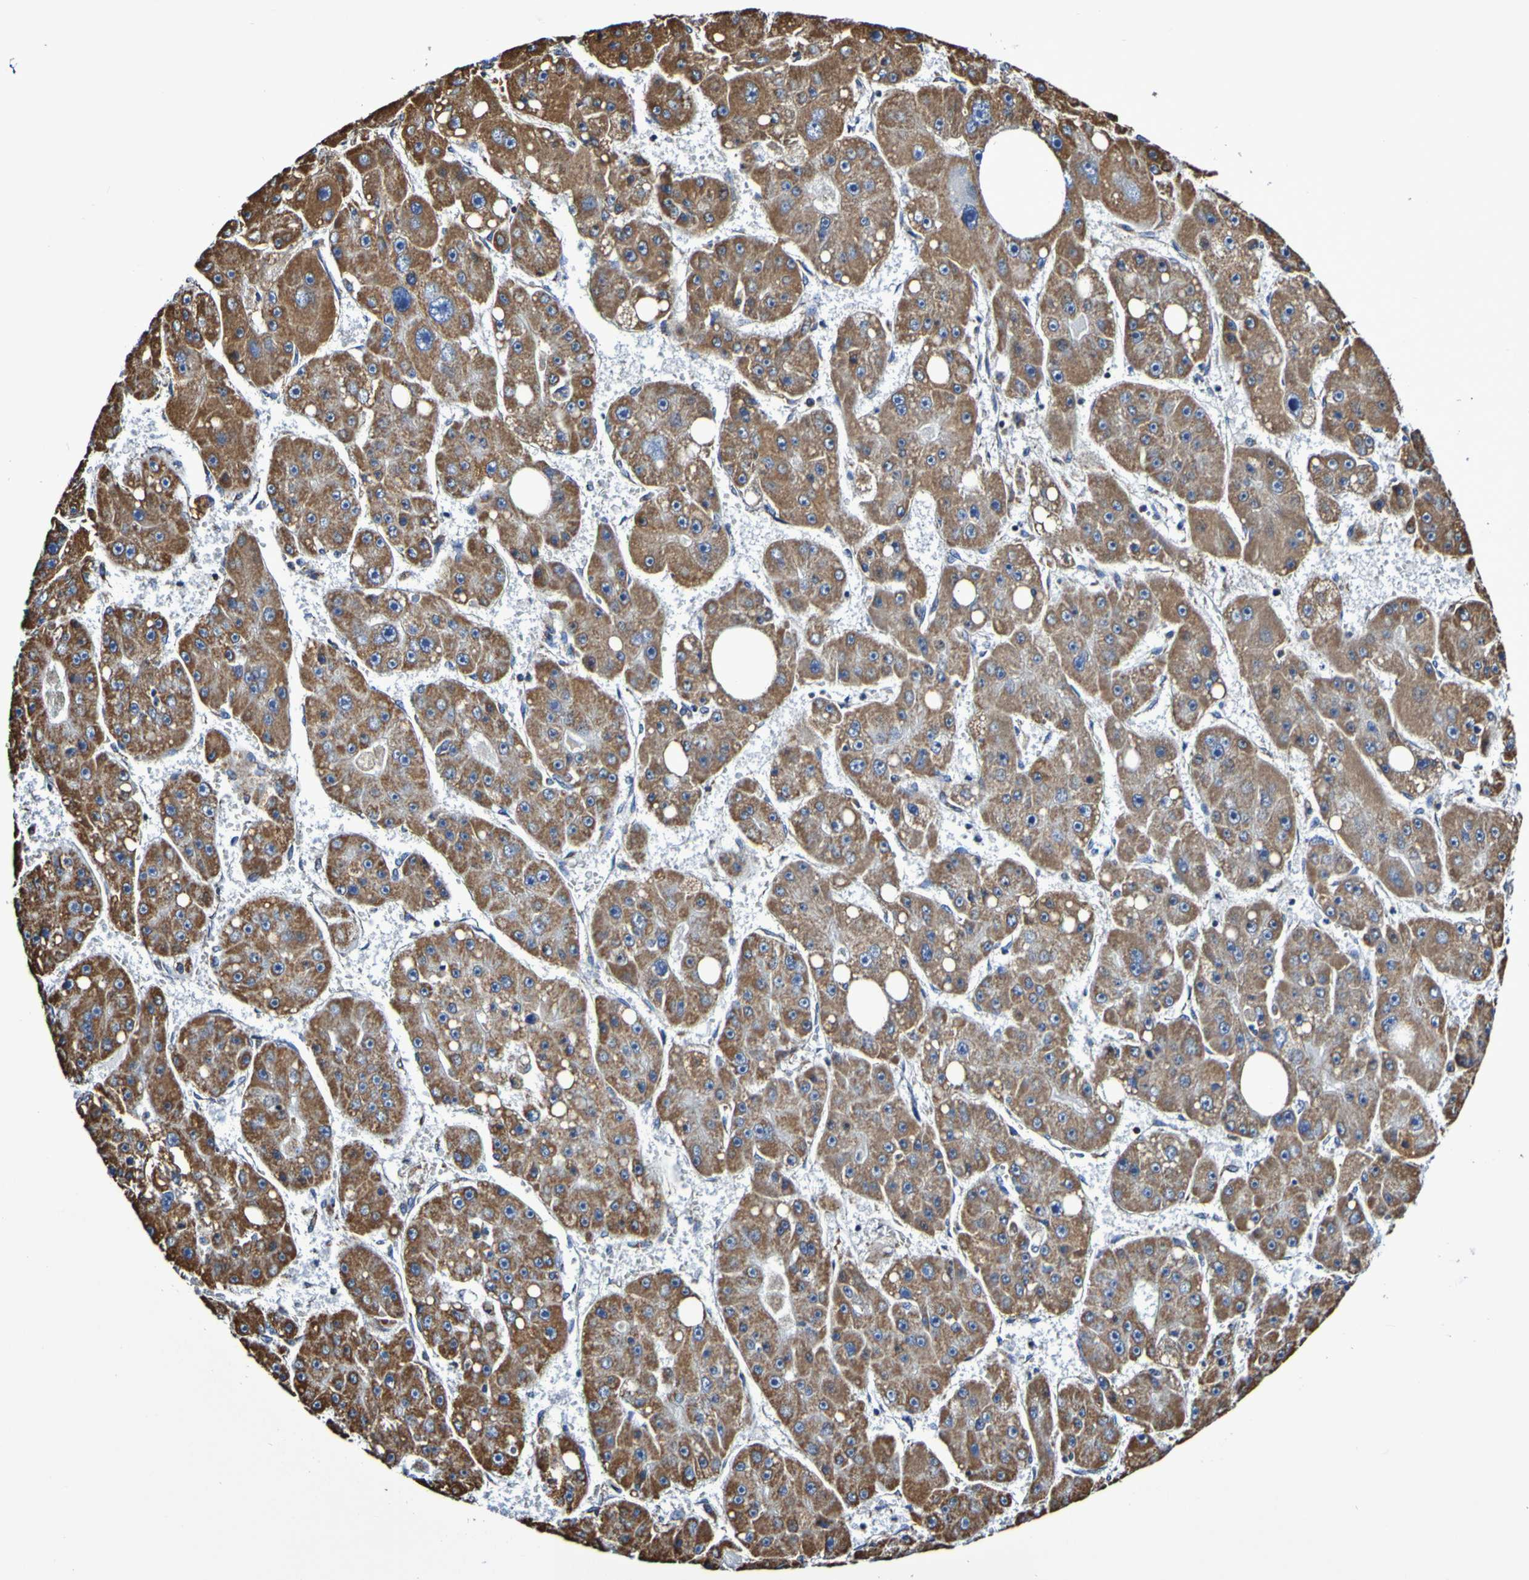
{"staining": {"intensity": "strong", "quantity": ">75%", "location": "cytoplasmic/membranous"}, "tissue": "liver cancer", "cell_type": "Tumor cells", "image_type": "cancer", "snomed": [{"axis": "morphology", "description": "Carcinoma, Hepatocellular, NOS"}, {"axis": "topography", "description": "Liver"}], "caption": "Hepatocellular carcinoma (liver) stained with DAB IHC shows high levels of strong cytoplasmic/membranous expression in about >75% of tumor cells. (DAB IHC, brown staining for protein, blue staining for nuclei).", "gene": "IL18R1", "patient": {"sex": "female", "age": 61}}